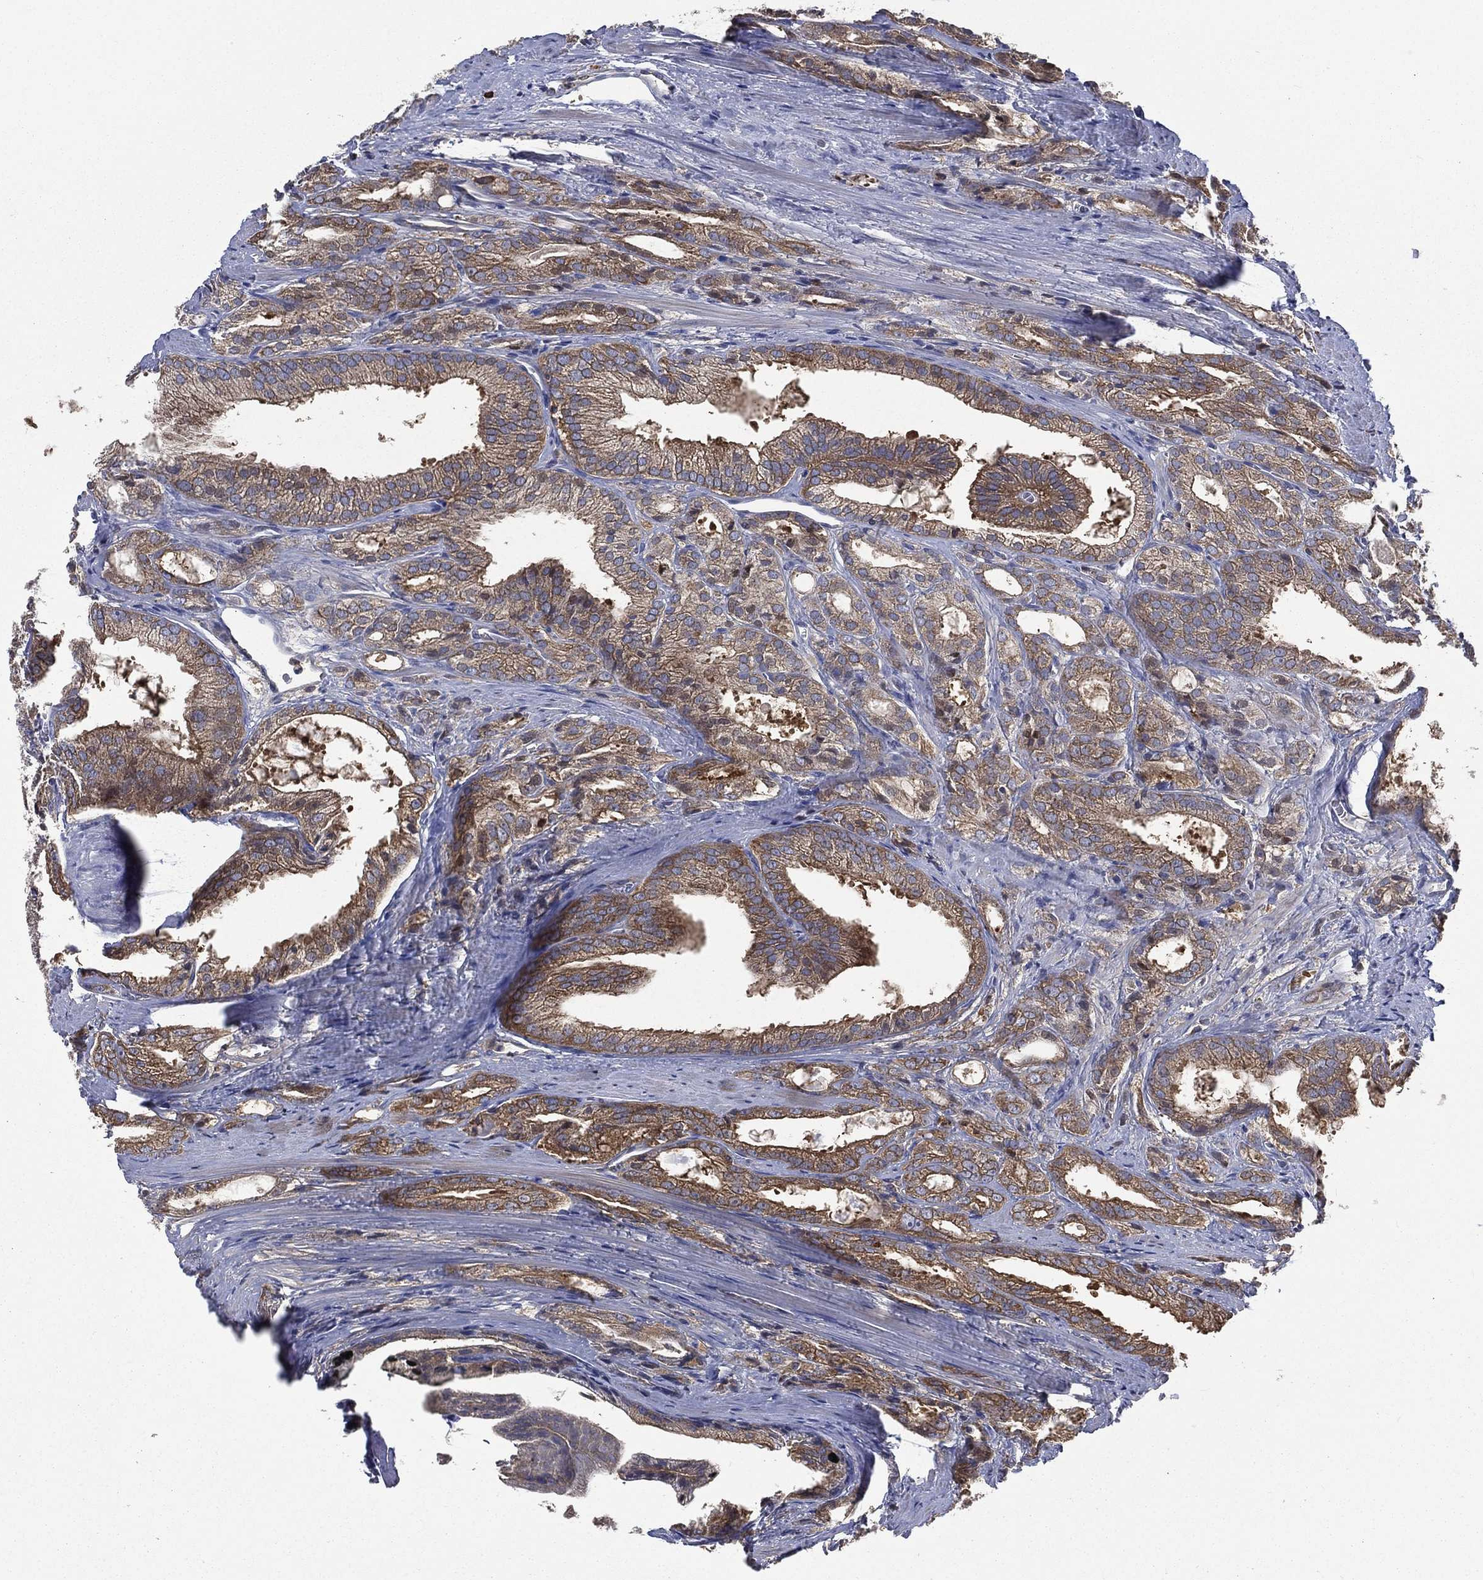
{"staining": {"intensity": "moderate", "quantity": ">75%", "location": "cytoplasmic/membranous"}, "tissue": "prostate cancer", "cell_type": "Tumor cells", "image_type": "cancer", "snomed": [{"axis": "morphology", "description": "Adenocarcinoma, NOS"}, {"axis": "morphology", "description": "Adenocarcinoma, High grade"}, {"axis": "topography", "description": "Prostate"}], "caption": "DAB immunohistochemical staining of human prostate cancer (adenocarcinoma (high-grade)) displays moderate cytoplasmic/membranous protein expression in about >75% of tumor cells. Immunohistochemistry stains the protein in brown and the nuclei are stained blue.", "gene": "SMPD3", "patient": {"sex": "male", "age": 70}}